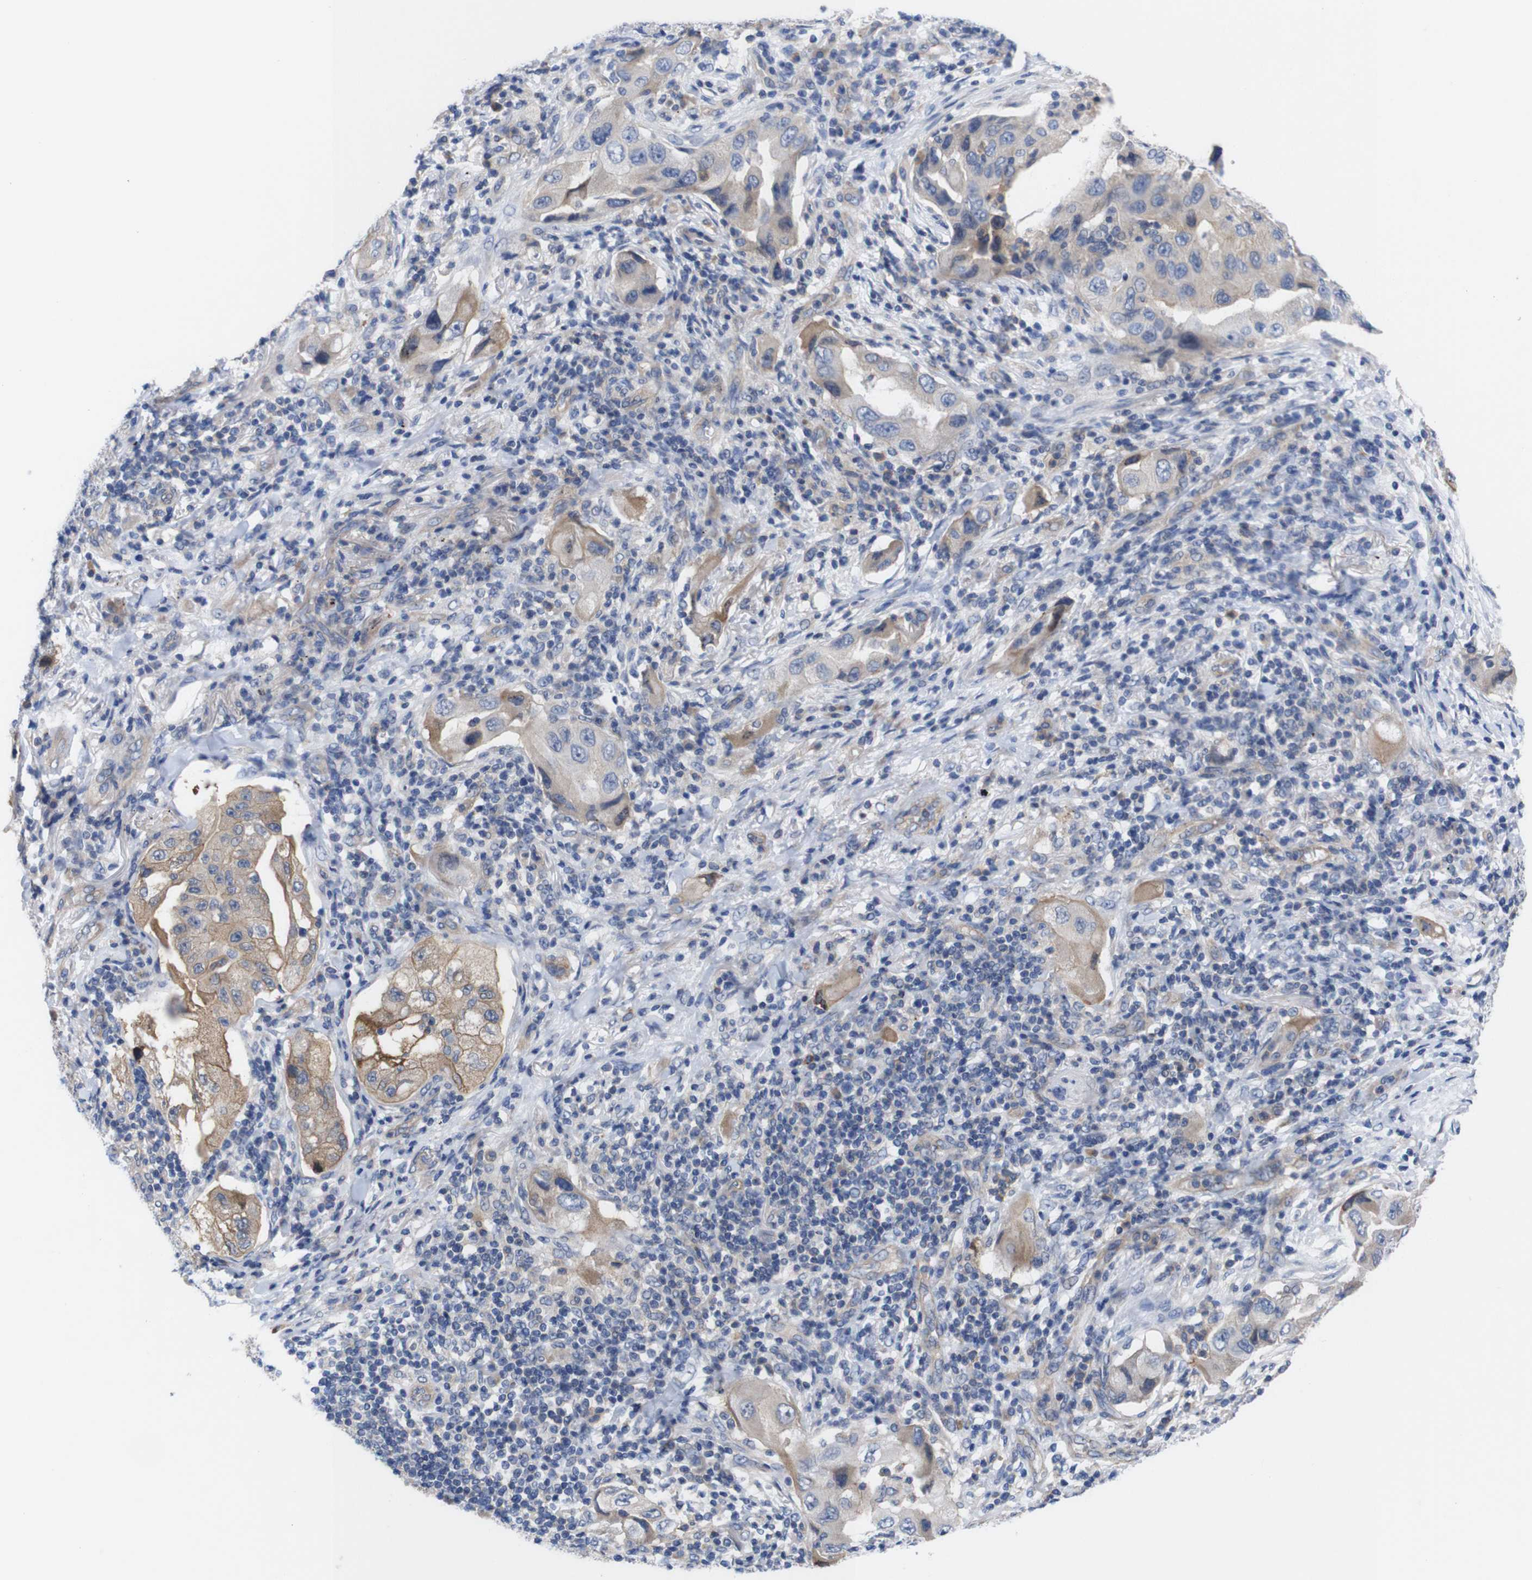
{"staining": {"intensity": "weak", "quantity": "25%-75%", "location": "cytoplasmic/membranous"}, "tissue": "lung cancer", "cell_type": "Tumor cells", "image_type": "cancer", "snomed": [{"axis": "morphology", "description": "Adenocarcinoma, NOS"}, {"axis": "topography", "description": "Lung"}], "caption": "The histopathology image displays staining of lung adenocarcinoma, revealing weak cytoplasmic/membranous protein expression (brown color) within tumor cells.", "gene": "USH1C", "patient": {"sex": "female", "age": 65}}